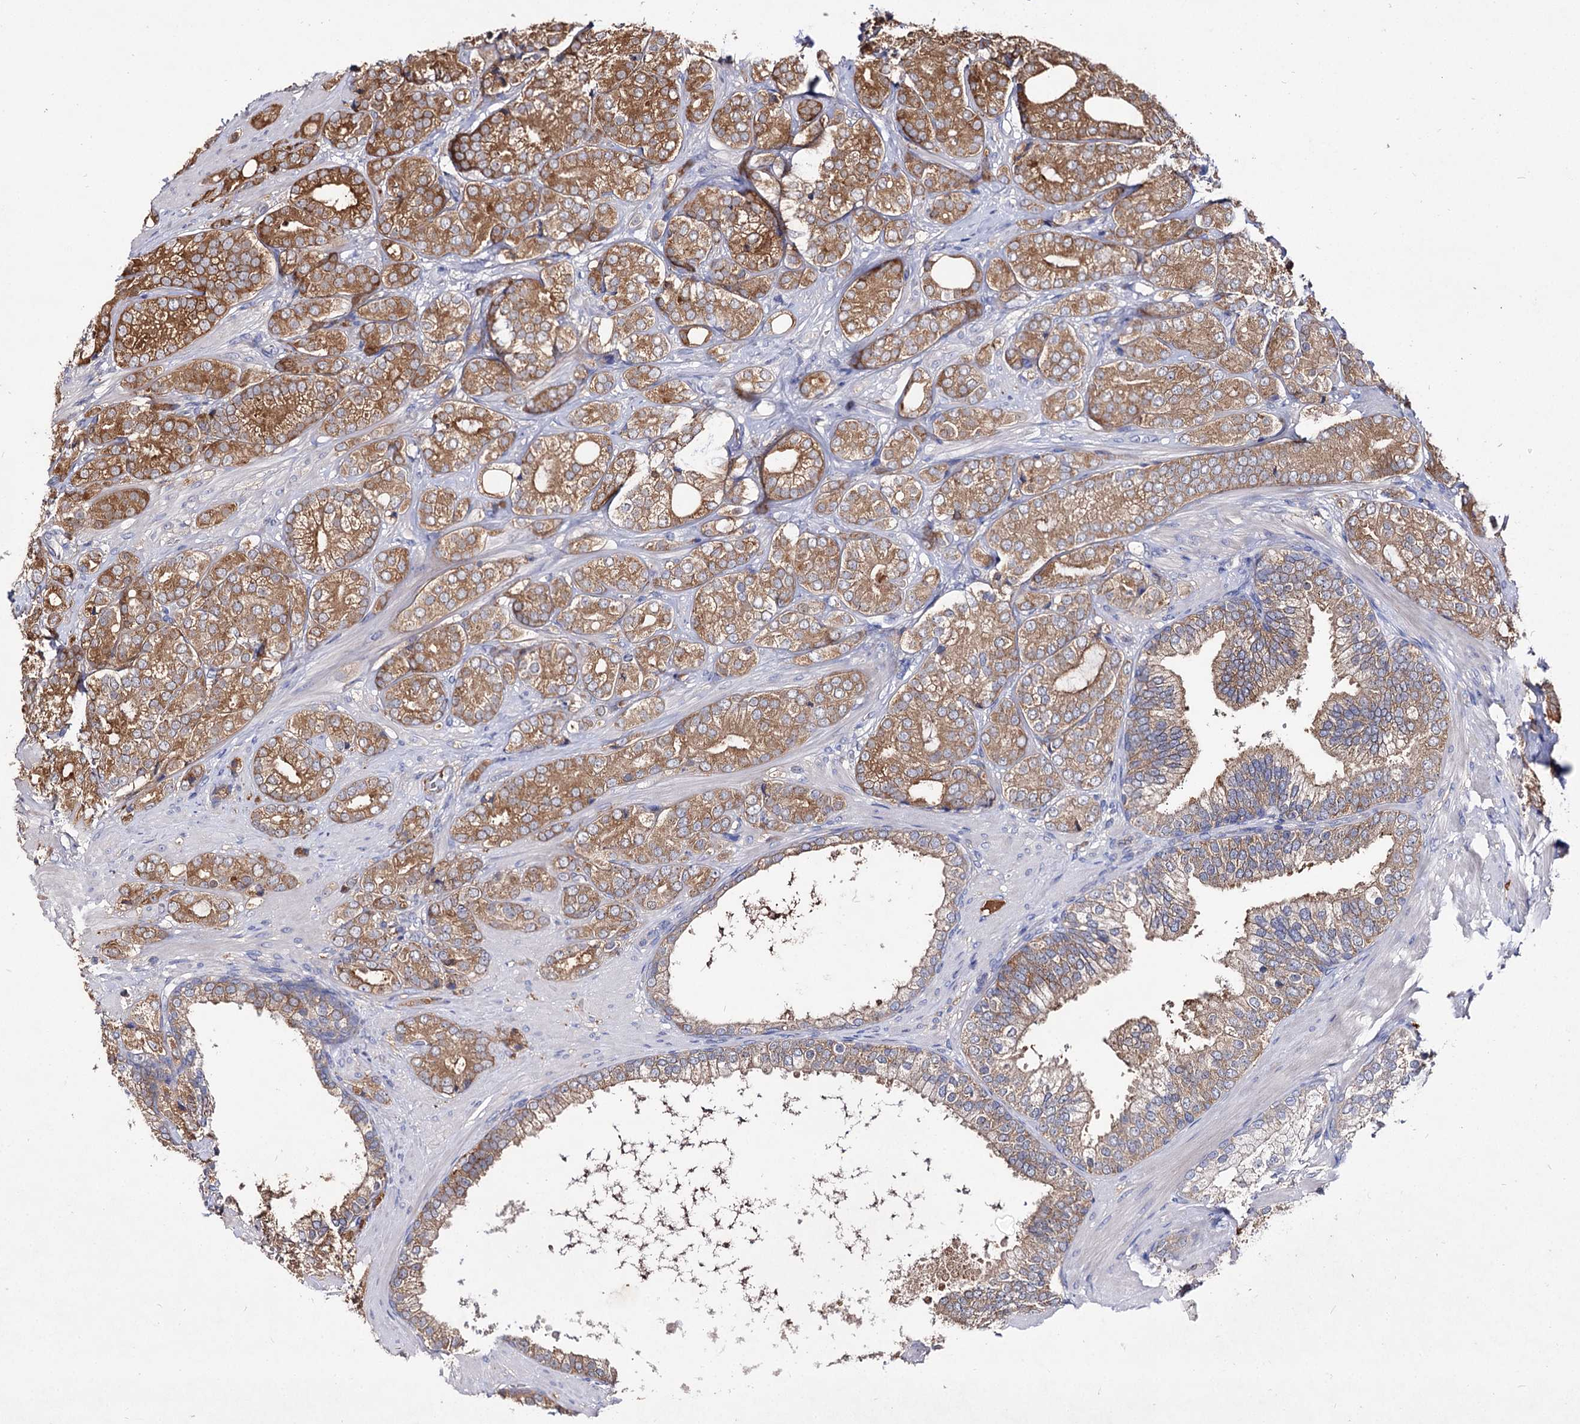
{"staining": {"intensity": "moderate", "quantity": ">75%", "location": "cytoplasmic/membranous"}, "tissue": "prostate cancer", "cell_type": "Tumor cells", "image_type": "cancer", "snomed": [{"axis": "morphology", "description": "Adenocarcinoma, High grade"}, {"axis": "topography", "description": "Prostate"}], "caption": "The image exhibits a brown stain indicating the presence of a protein in the cytoplasmic/membranous of tumor cells in prostate cancer (high-grade adenocarcinoma).", "gene": "ARFIP2", "patient": {"sex": "male", "age": 60}}